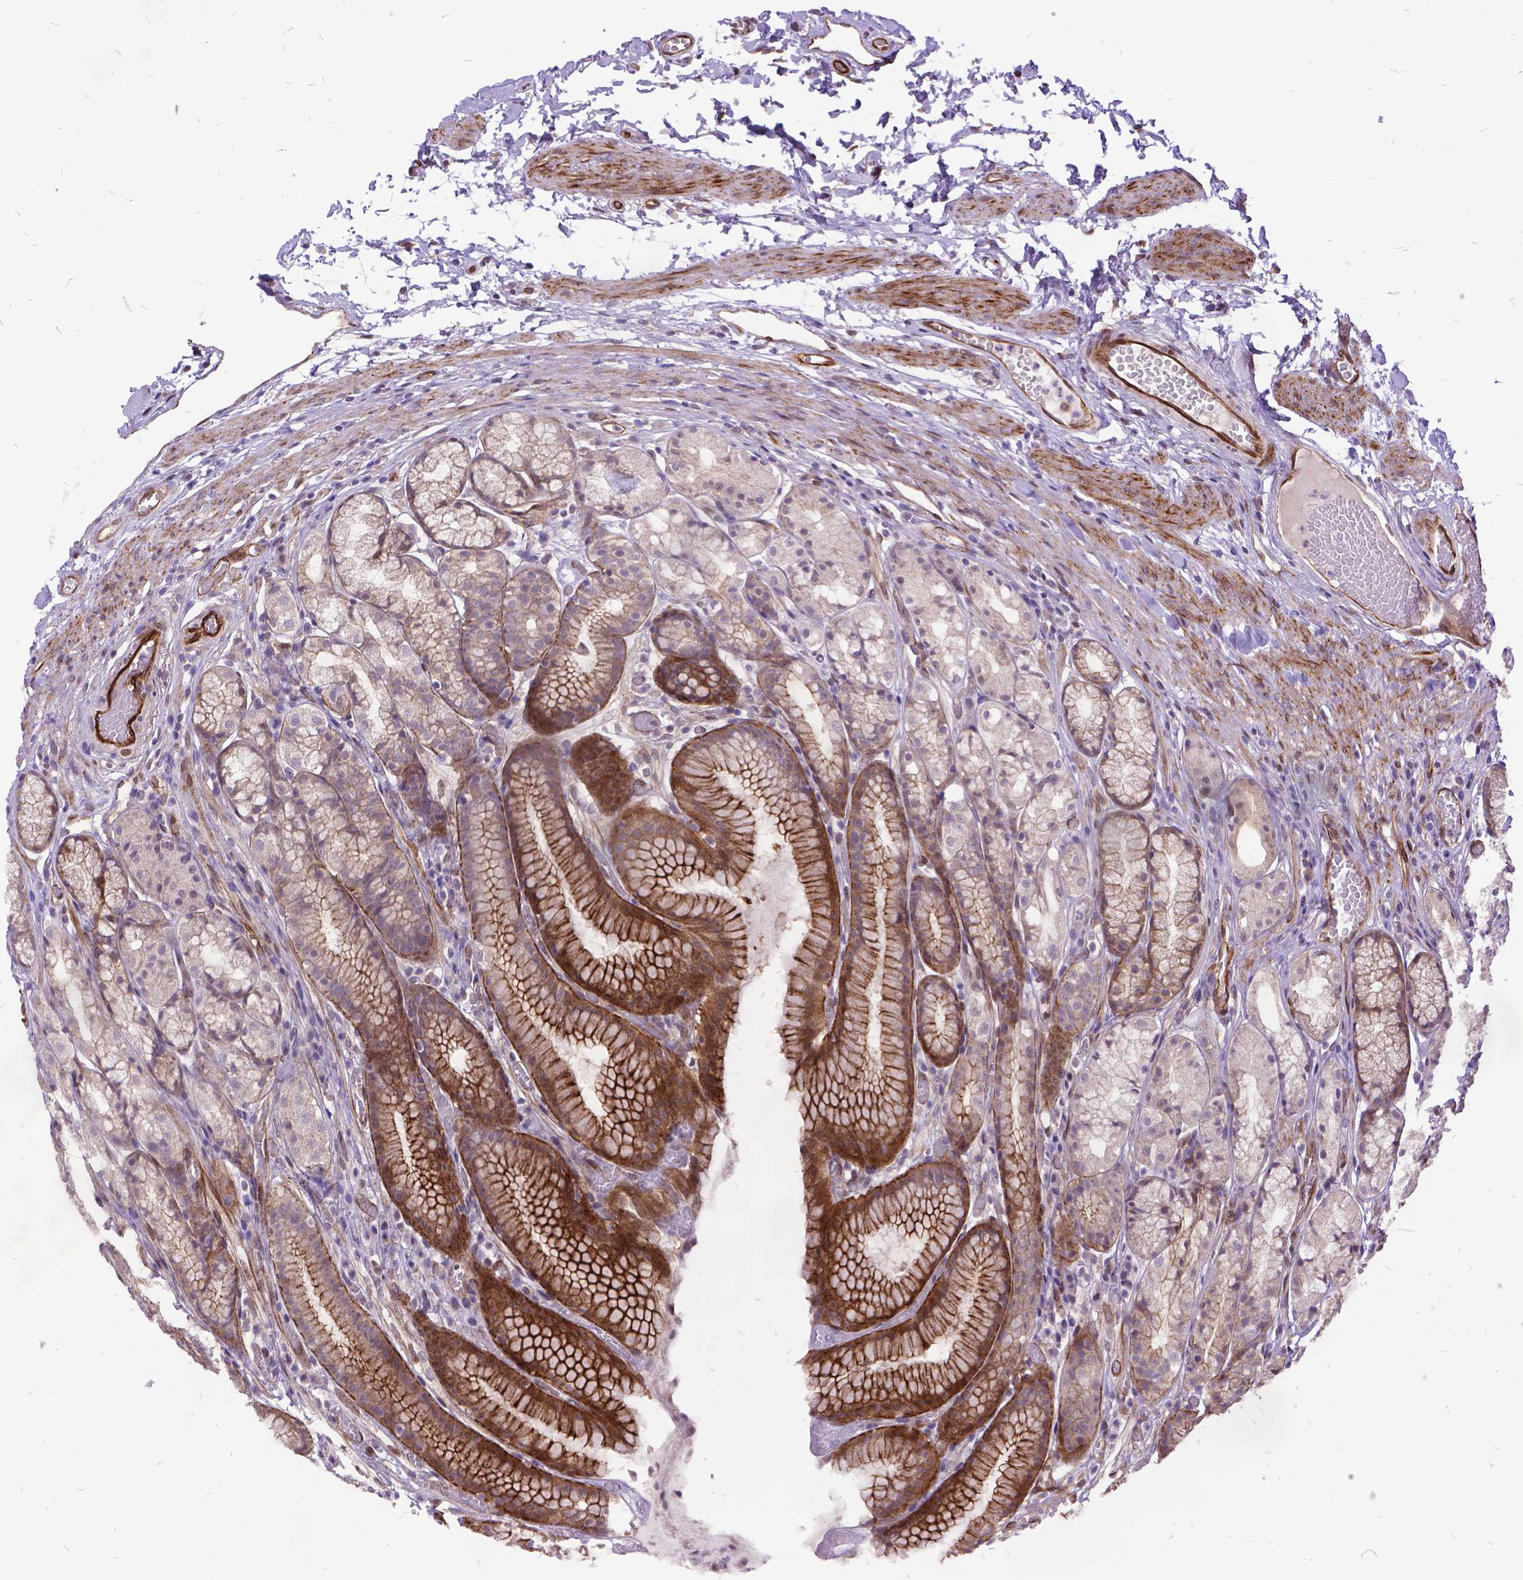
{"staining": {"intensity": "moderate", "quantity": "25%-75%", "location": "cytoplasmic/membranous"}, "tissue": "stomach", "cell_type": "Glandular cells", "image_type": "normal", "snomed": [{"axis": "morphology", "description": "Normal tissue, NOS"}, {"axis": "topography", "description": "Stomach"}], "caption": "Immunohistochemistry histopathology image of normal human stomach stained for a protein (brown), which exhibits medium levels of moderate cytoplasmic/membranous expression in about 25%-75% of glandular cells.", "gene": "GRB7", "patient": {"sex": "male", "age": 70}}